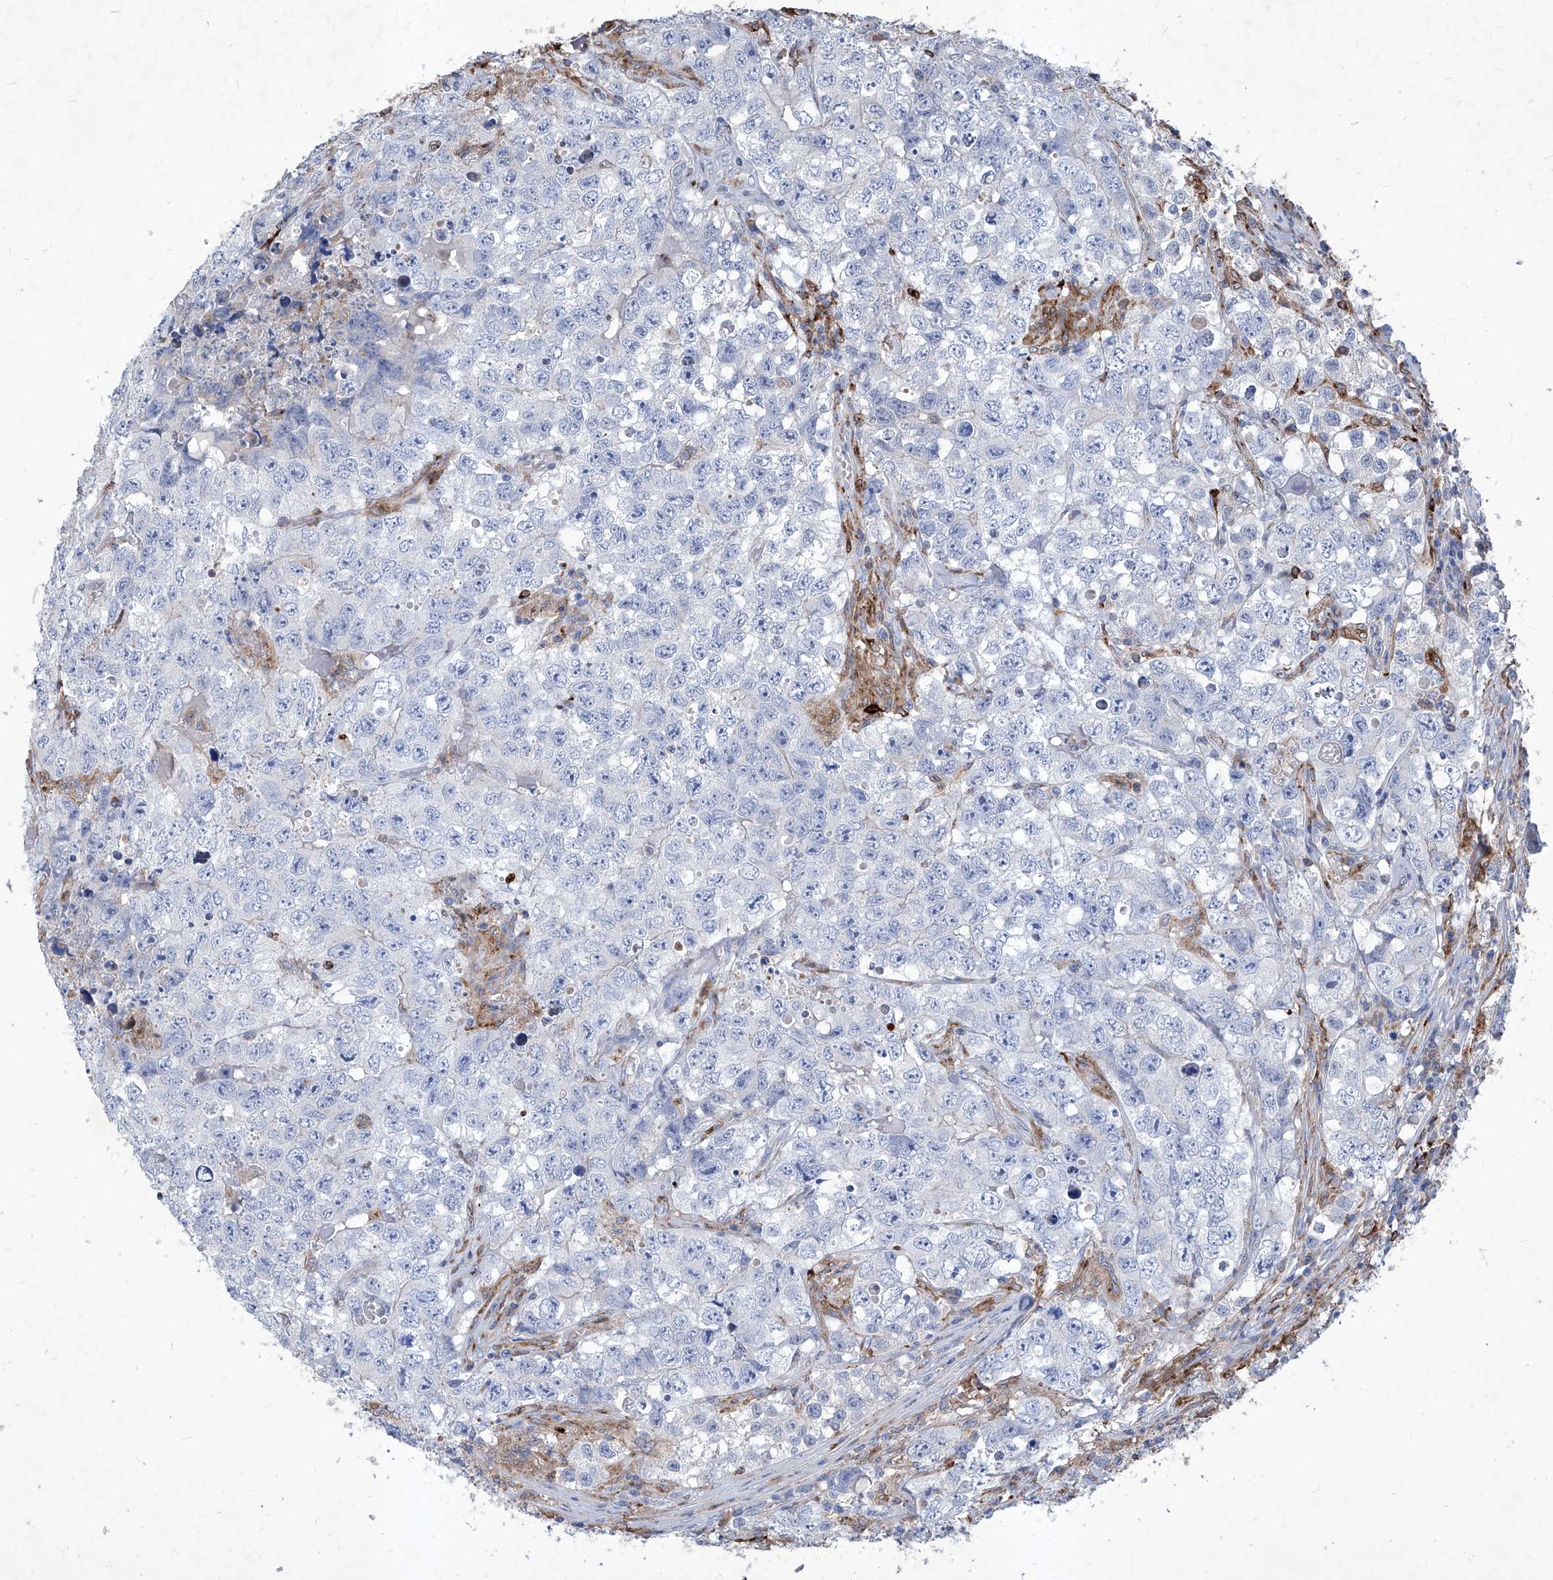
{"staining": {"intensity": "negative", "quantity": "none", "location": "none"}, "tissue": "testis cancer", "cell_type": "Tumor cells", "image_type": "cancer", "snomed": [{"axis": "morphology", "description": "Seminoma, NOS"}, {"axis": "morphology", "description": "Carcinoma, Embryonal, NOS"}, {"axis": "topography", "description": "Testis"}], "caption": "DAB immunohistochemical staining of testis seminoma demonstrates no significant positivity in tumor cells.", "gene": "UBOX5", "patient": {"sex": "male", "age": 43}}